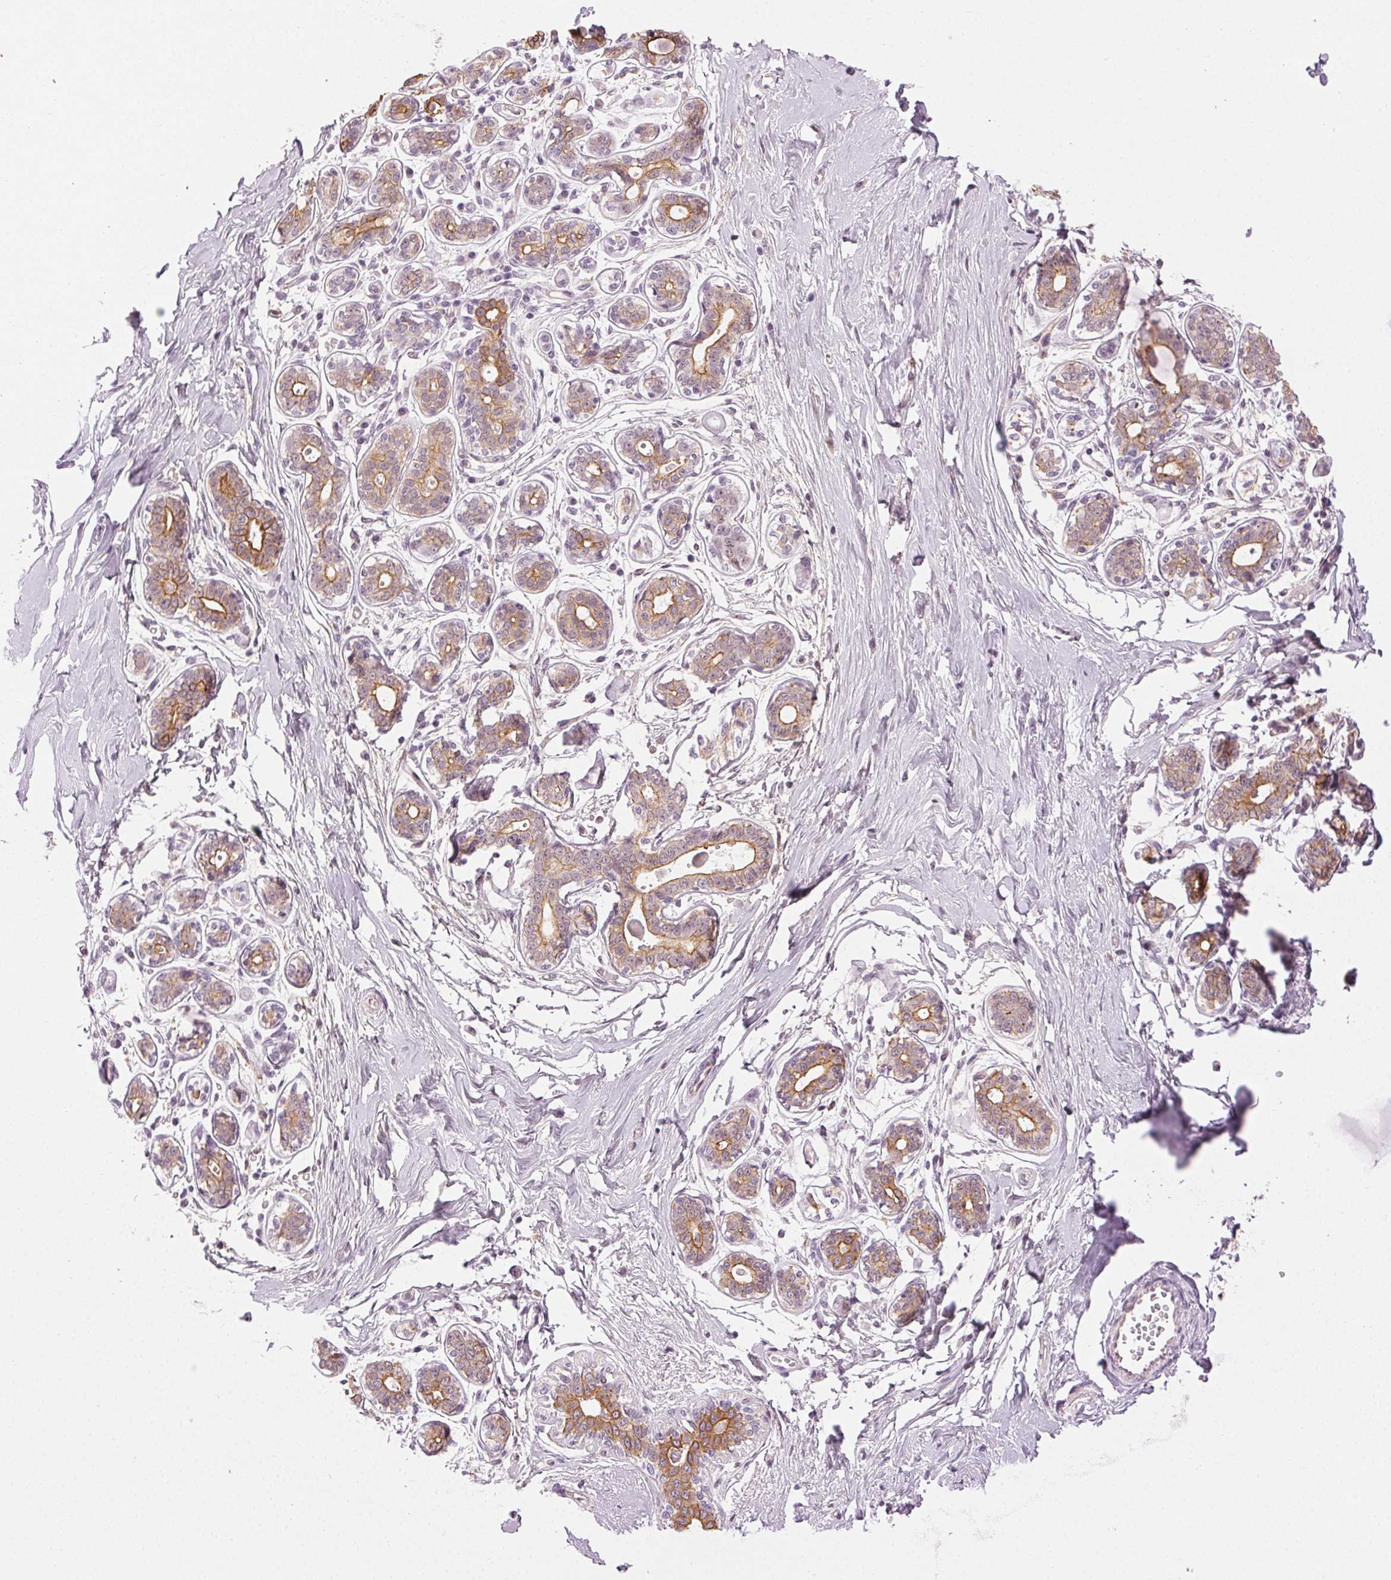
{"staining": {"intensity": "negative", "quantity": "none", "location": "none"}, "tissue": "breast", "cell_type": "Adipocytes", "image_type": "normal", "snomed": [{"axis": "morphology", "description": "Normal tissue, NOS"}, {"axis": "topography", "description": "Skin"}, {"axis": "topography", "description": "Breast"}], "caption": "This is a photomicrograph of immunohistochemistry (IHC) staining of normal breast, which shows no positivity in adipocytes. (DAB IHC visualized using brightfield microscopy, high magnification).", "gene": "AIF1L", "patient": {"sex": "female", "age": 43}}